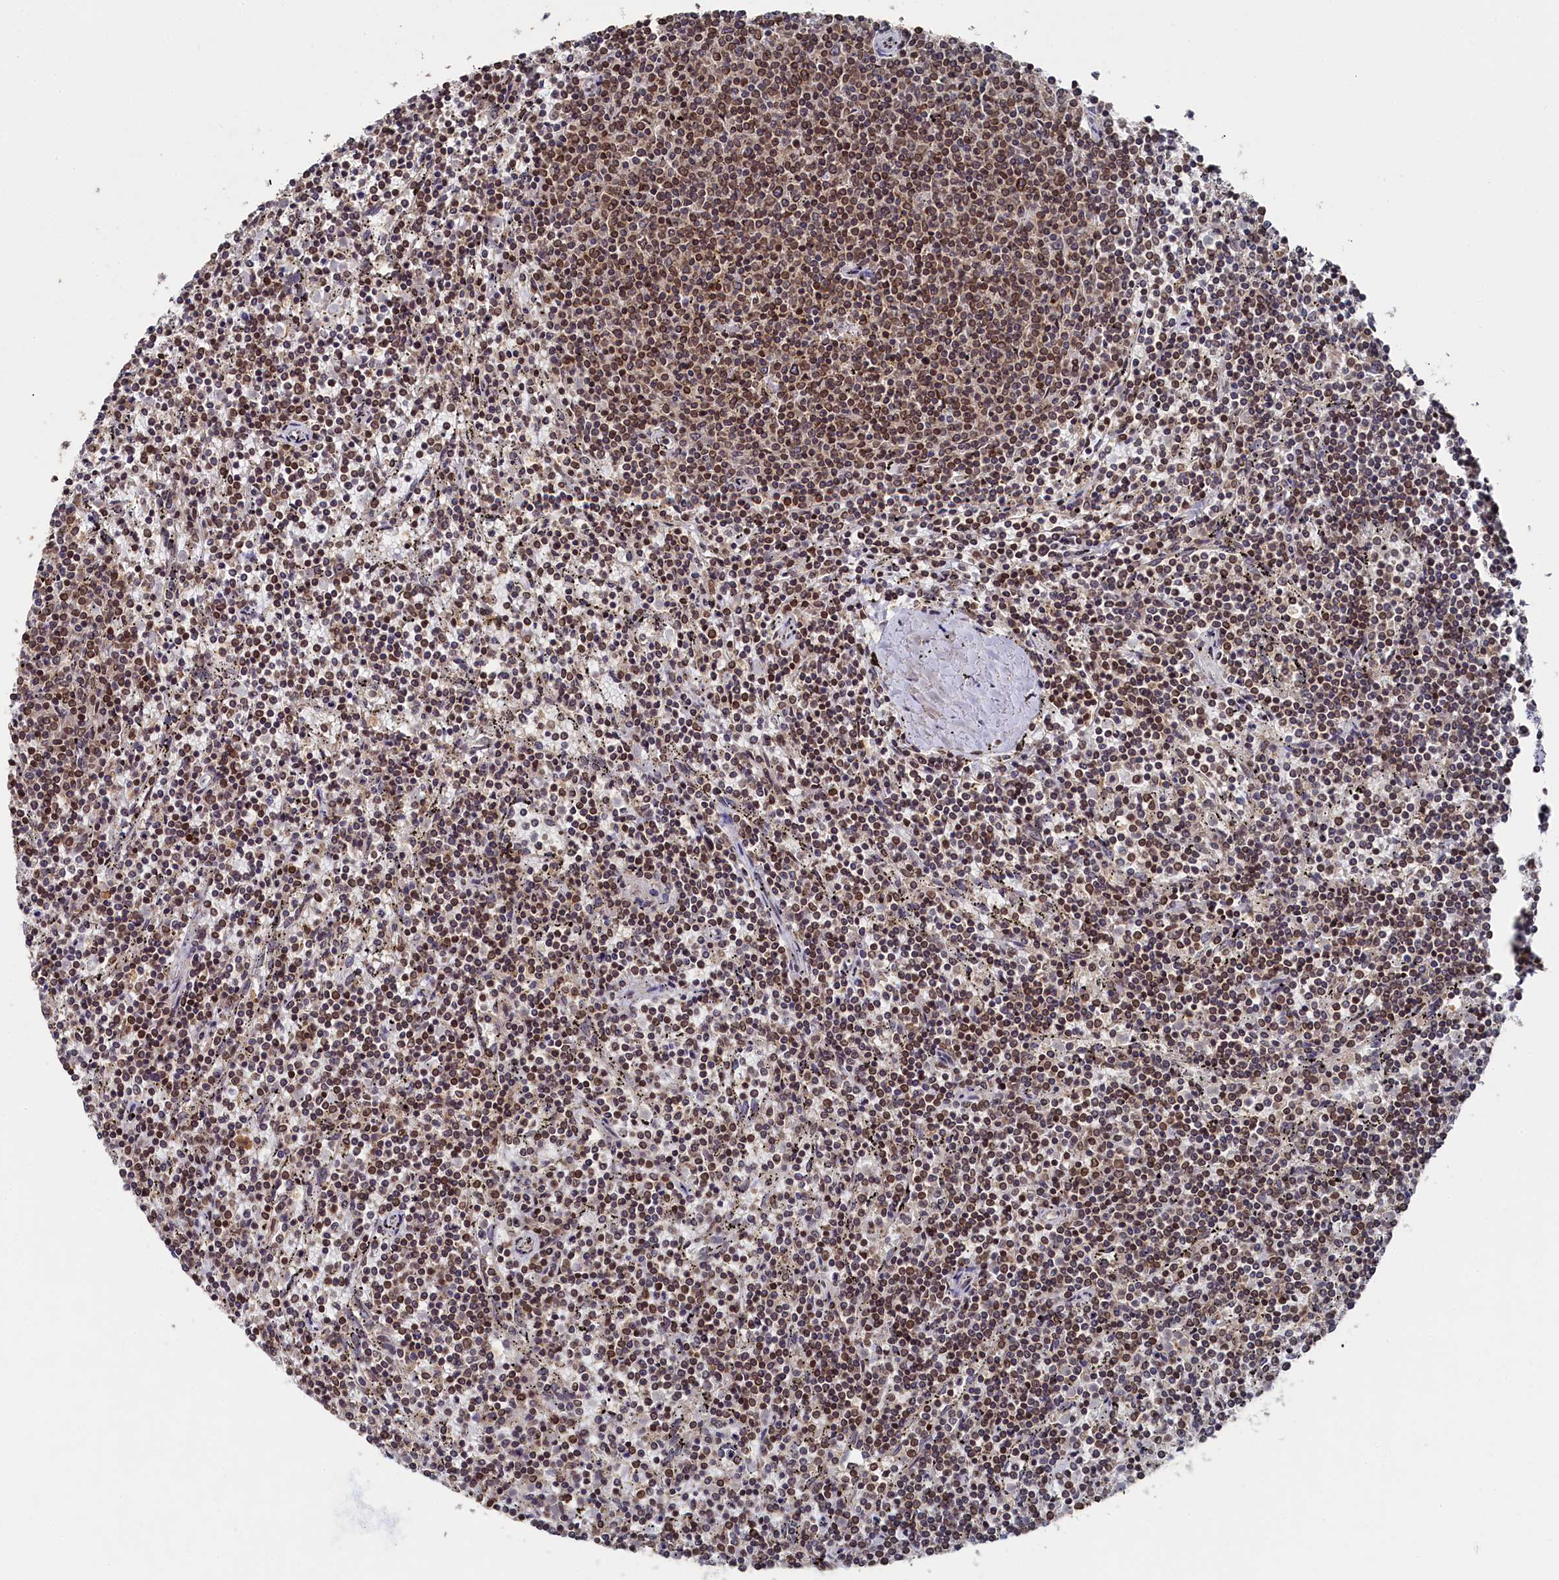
{"staining": {"intensity": "moderate", "quantity": ">75%", "location": "cytoplasmic/membranous,nuclear"}, "tissue": "lymphoma", "cell_type": "Tumor cells", "image_type": "cancer", "snomed": [{"axis": "morphology", "description": "Malignant lymphoma, non-Hodgkin's type, Low grade"}, {"axis": "topography", "description": "Spleen"}], "caption": "The histopathology image demonstrates a brown stain indicating the presence of a protein in the cytoplasmic/membranous and nuclear of tumor cells in low-grade malignant lymphoma, non-Hodgkin's type. The staining is performed using DAB (3,3'-diaminobenzidine) brown chromogen to label protein expression. The nuclei are counter-stained blue using hematoxylin.", "gene": "ANKEF1", "patient": {"sex": "female", "age": 50}}